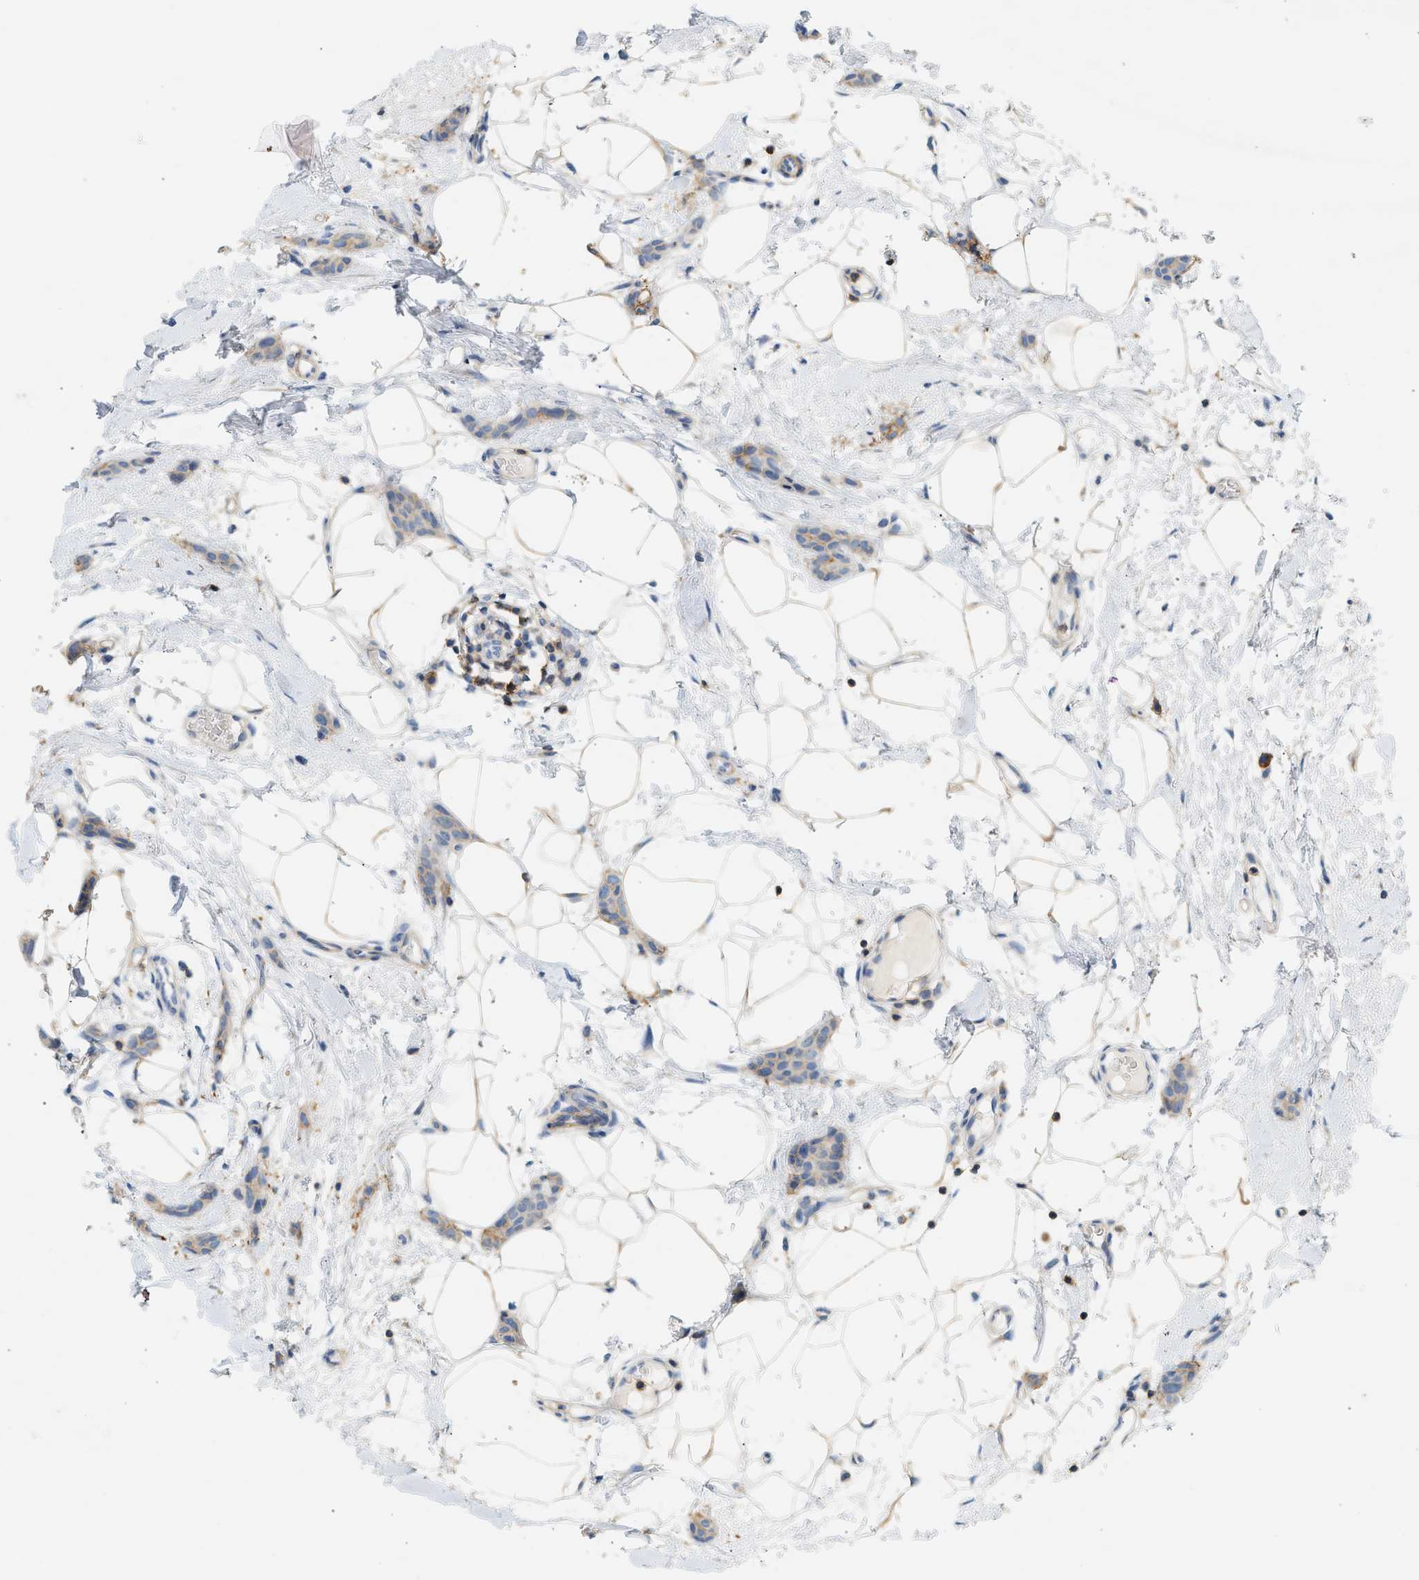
{"staining": {"intensity": "negative", "quantity": "none", "location": "none"}, "tissue": "breast cancer", "cell_type": "Tumor cells", "image_type": "cancer", "snomed": [{"axis": "morphology", "description": "Lobular carcinoma"}, {"axis": "topography", "description": "Skin"}, {"axis": "topography", "description": "Breast"}], "caption": "IHC photomicrograph of neoplastic tissue: breast lobular carcinoma stained with DAB (3,3'-diaminobenzidine) shows no significant protein positivity in tumor cells.", "gene": "BVES", "patient": {"sex": "female", "age": 46}}